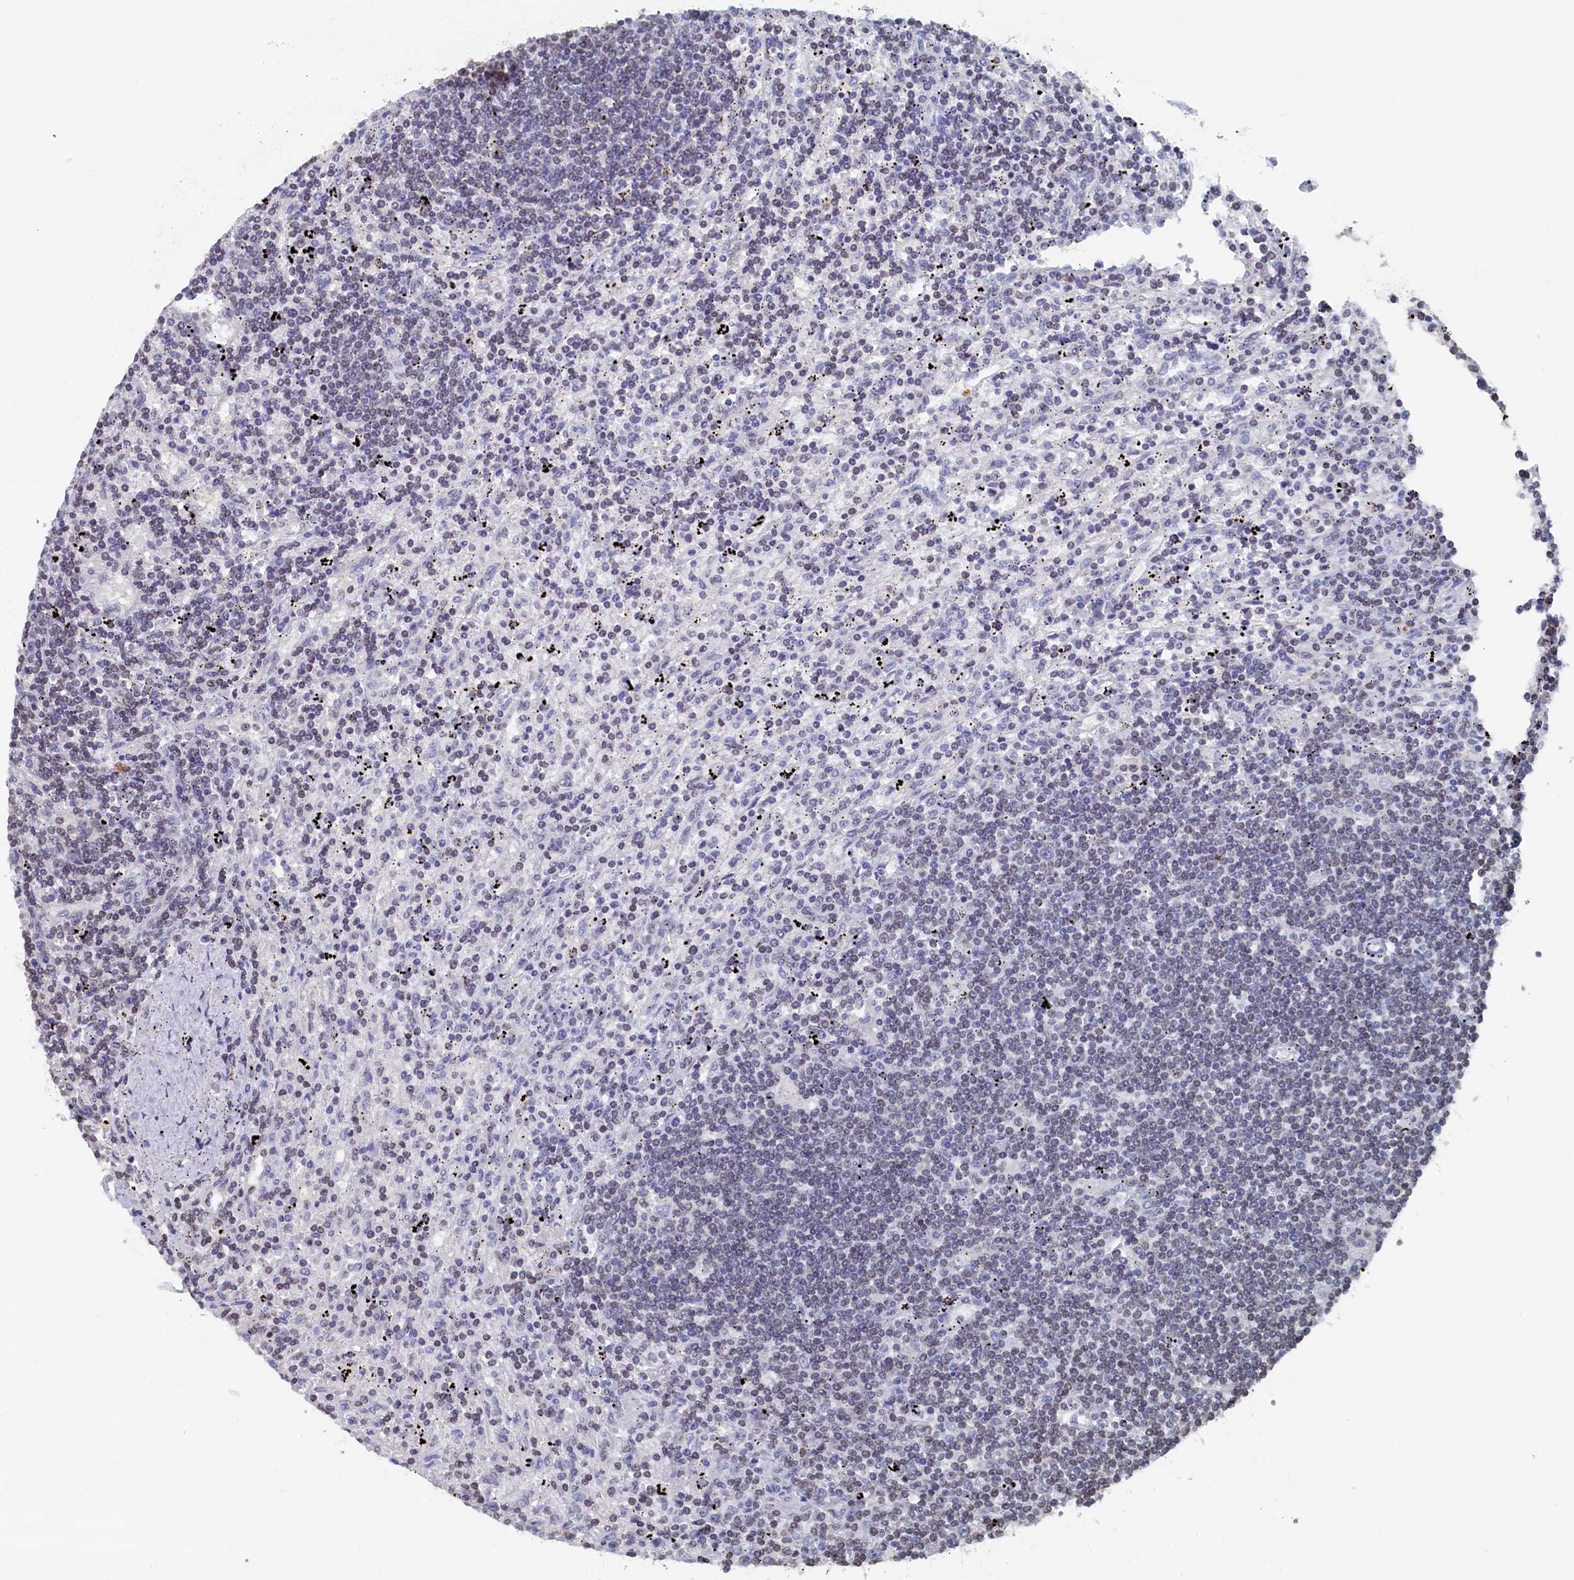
{"staining": {"intensity": "weak", "quantity": "<25%", "location": "nuclear"}, "tissue": "lymphoma", "cell_type": "Tumor cells", "image_type": "cancer", "snomed": [{"axis": "morphology", "description": "Malignant lymphoma, non-Hodgkin's type, Low grade"}, {"axis": "topography", "description": "Spleen"}], "caption": "DAB (3,3'-diaminobenzidine) immunohistochemical staining of human lymphoma displays no significant staining in tumor cells.", "gene": "C11orf54", "patient": {"sex": "male", "age": 76}}